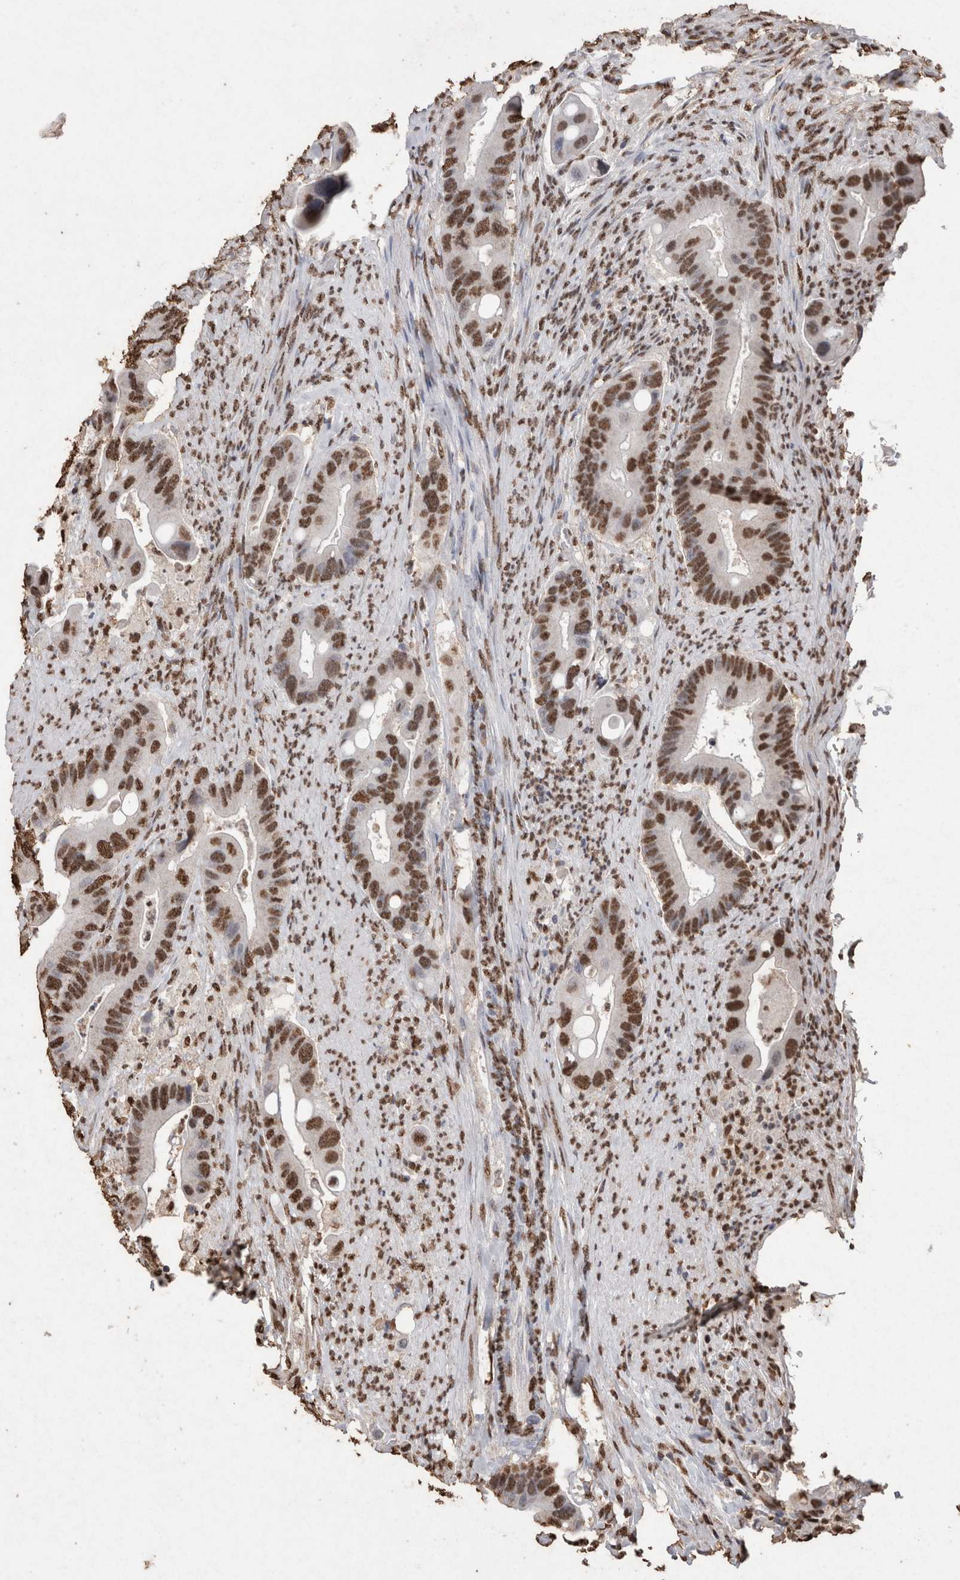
{"staining": {"intensity": "strong", "quantity": ">75%", "location": "nuclear"}, "tissue": "colorectal cancer", "cell_type": "Tumor cells", "image_type": "cancer", "snomed": [{"axis": "morphology", "description": "Adenocarcinoma, NOS"}, {"axis": "topography", "description": "Rectum"}], "caption": "Immunohistochemistry of human colorectal adenocarcinoma reveals high levels of strong nuclear staining in approximately >75% of tumor cells.", "gene": "NTHL1", "patient": {"sex": "female", "age": 57}}